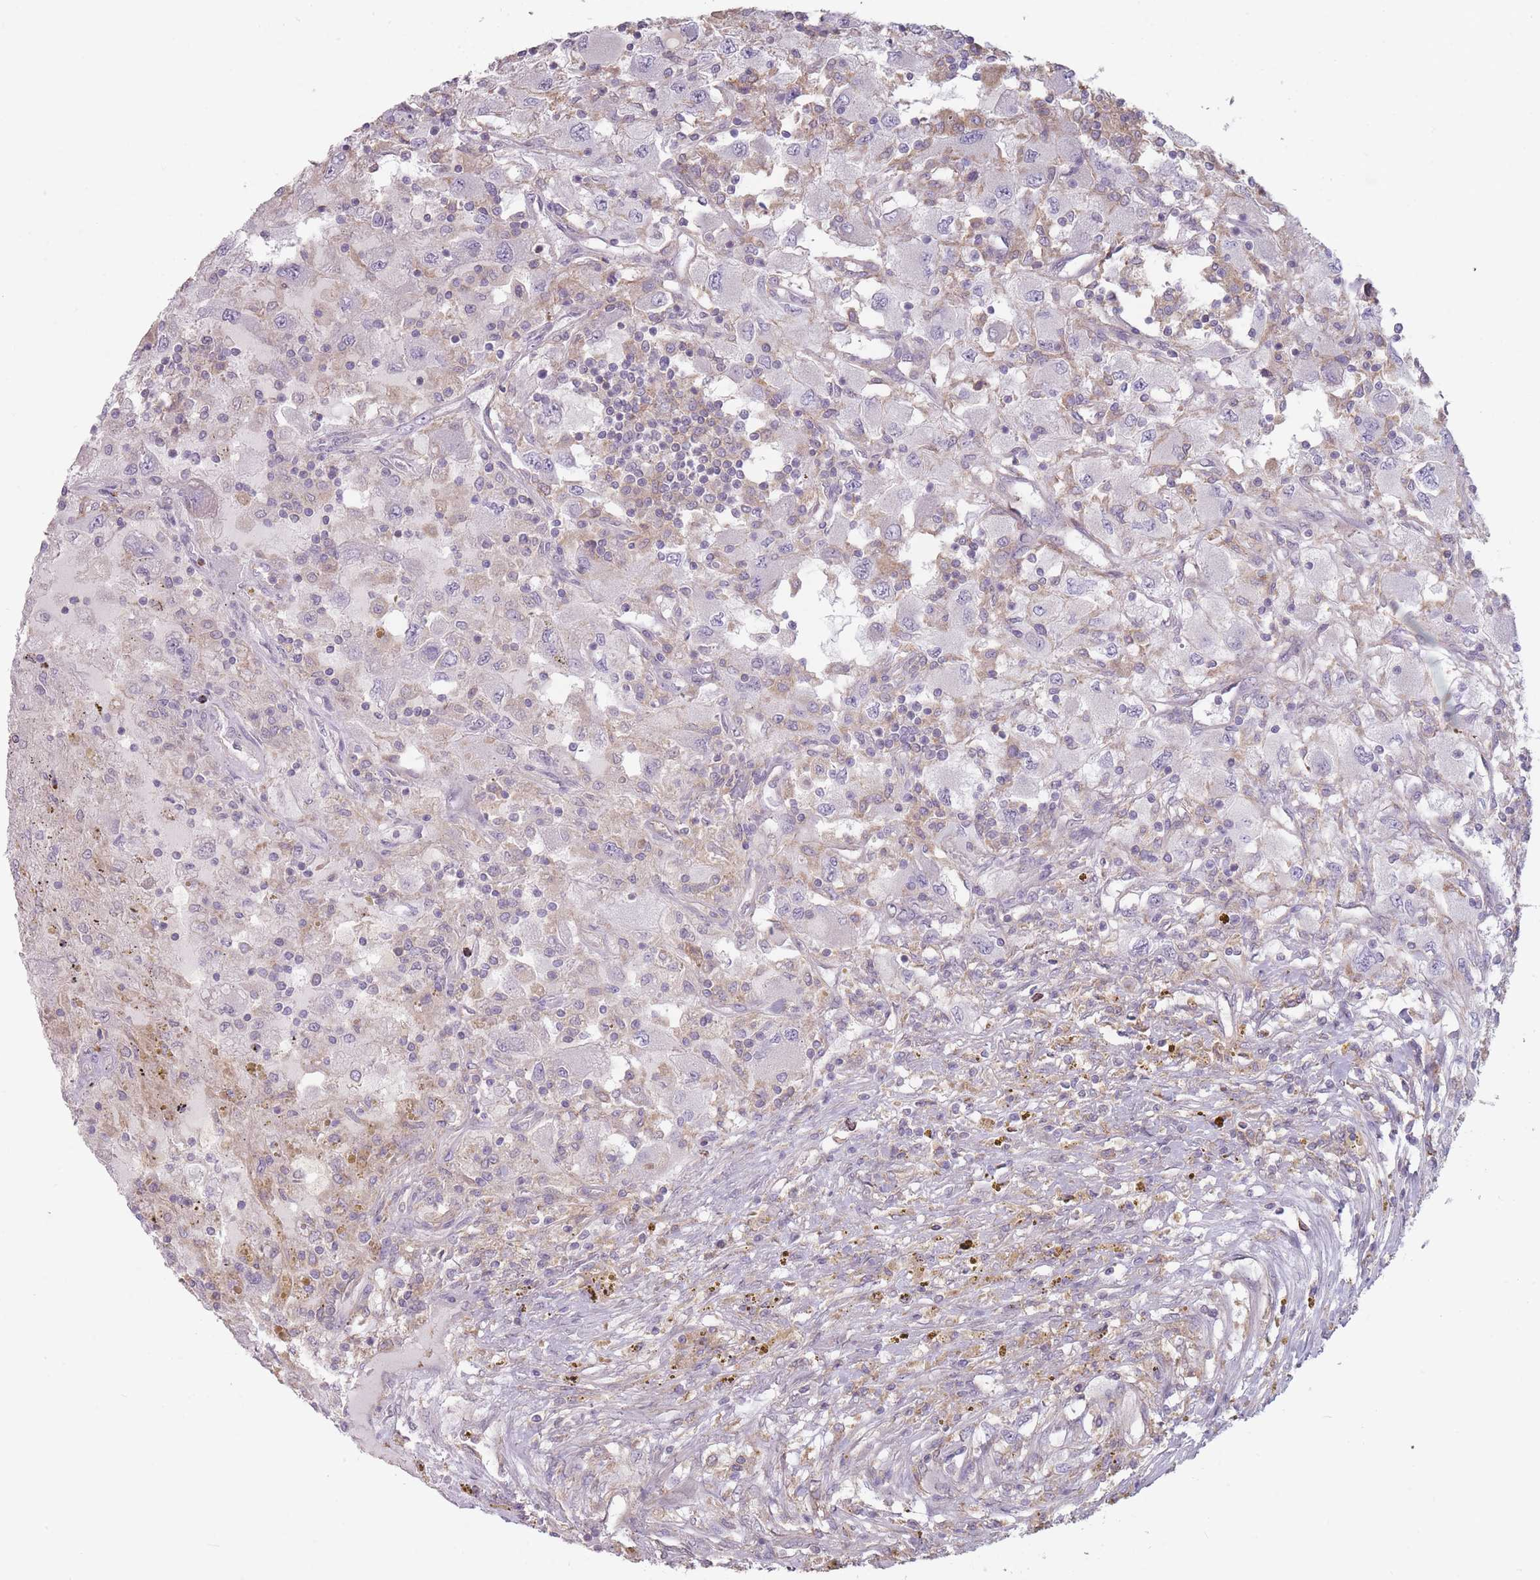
{"staining": {"intensity": "negative", "quantity": "none", "location": "none"}, "tissue": "renal cancer", "cell_type": "Tumor cells", "image_type": "cancer", "snomed": [{"axis": "morphology", "description": "Adenocarcinoma, NOS"}, {"axis": "topography", "description": "Kidney"}], "caption": "A histopathology image of human adenocarcinoma (renal) is negative for staining in tumor cells.", "gene": "TET3", "patient": {"sex": "female", "age": 67}}